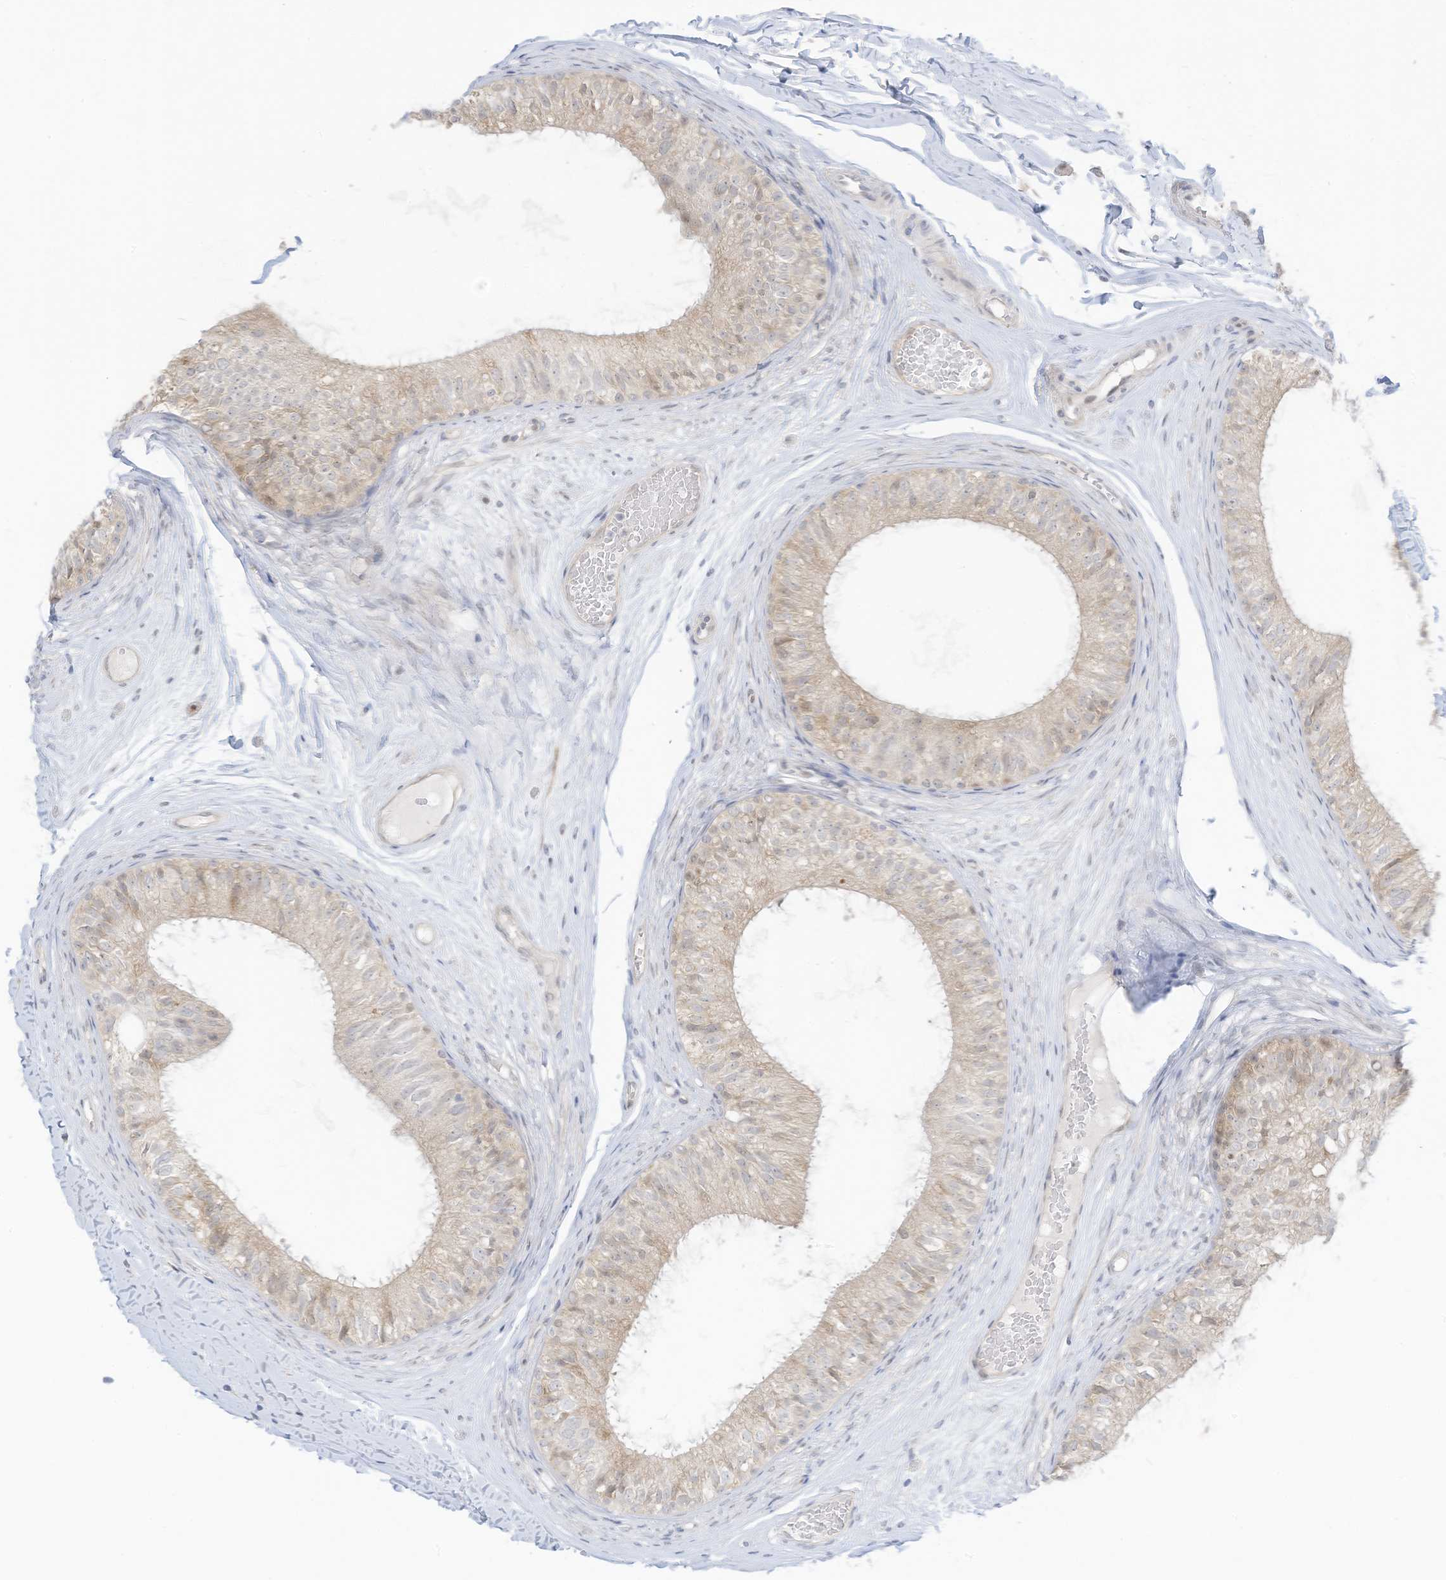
{"staining": {"intensity": "weak", "quantity": "<25%", "location": "cytoplasmic/membranous,nuclear"}, "tissue": "epididymis", "cell_type": "Glandular cells", "image_type": "normal", "snomed": [{"axis": "morphology", "description": "Normal tissue, NOS"}, {"axis": "morphology", "description": "Seminoma in situ"}, {"axis": "topography", "description": "Testis"}, {"axis": "topography", "description": "Epididymis"}], "caption": "There is no significant staining in glandular cells of epididymis. (Stains: DAB (3,3'-diaminobenzidine) immunohistochemistry (IHC) with hematoxylin counter stain, Microscopy: brightfield microscopy at high magnification).", "gene": "ASPRV1", "patient": {"sex": "male", "age": 28}}